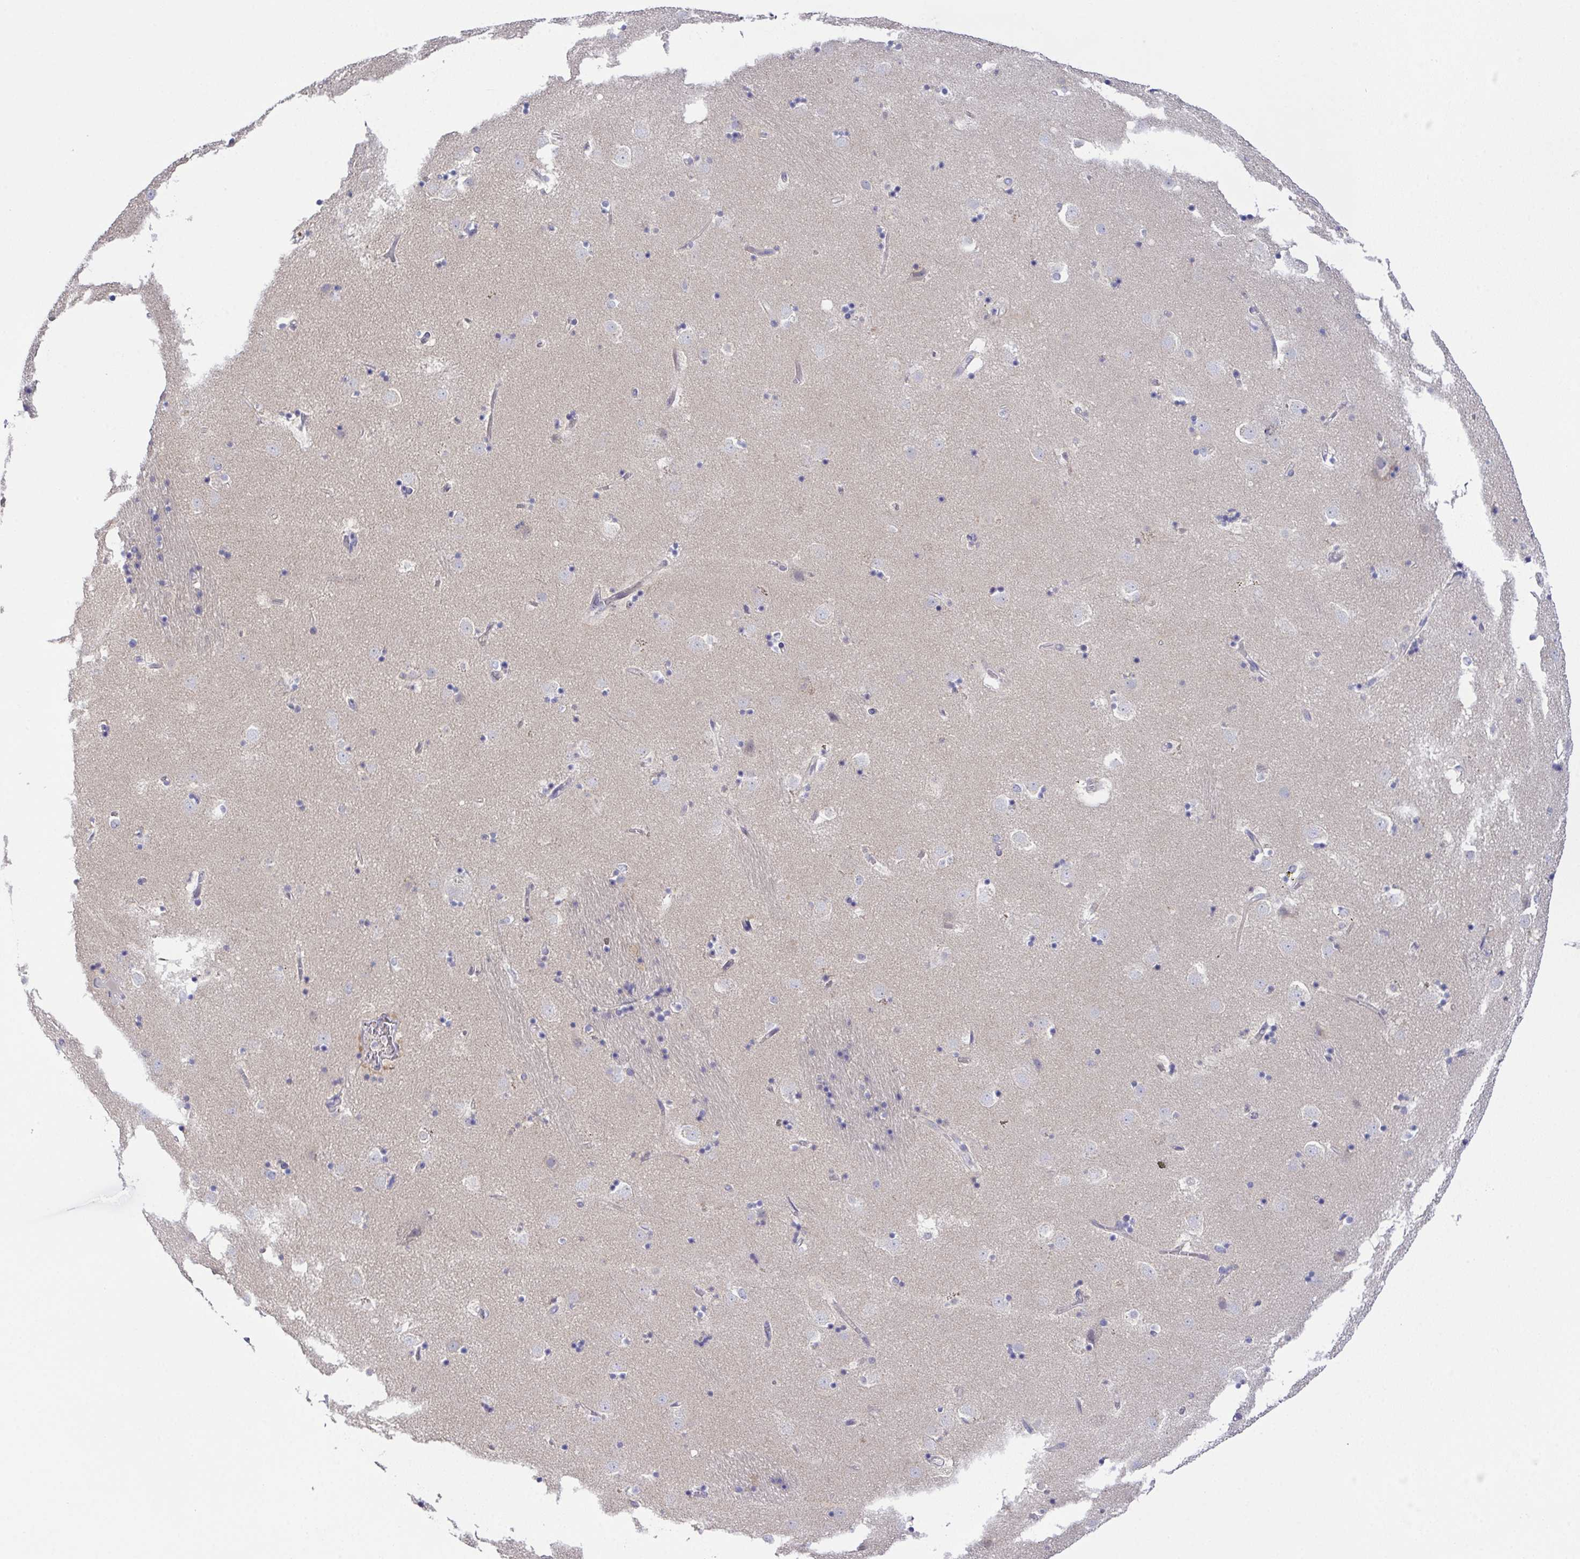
{"staining": {"intensity": "negative", "quantity": "none", "location": "none"}, "tissue": "caudate", "cell_type": "Glial cells", "image_type": "normal", "snomed": [{"axis": "morphology", "description": "Normal tissue, NOS"}, {"axis": "topography", "description": "Lateral ventricle wall"}], "caption": "This micrograph is of benign caudate stained with IHC to label a protein in brown with the nuclei are counter-stained blue. There is no expression in glial cells. The staining is performed using DAB brown chromogen with nuclei counter-stained in using hematoxylin.", "gene": "CFAP97D1", "patient": {"sex": "male", "age": 58}}